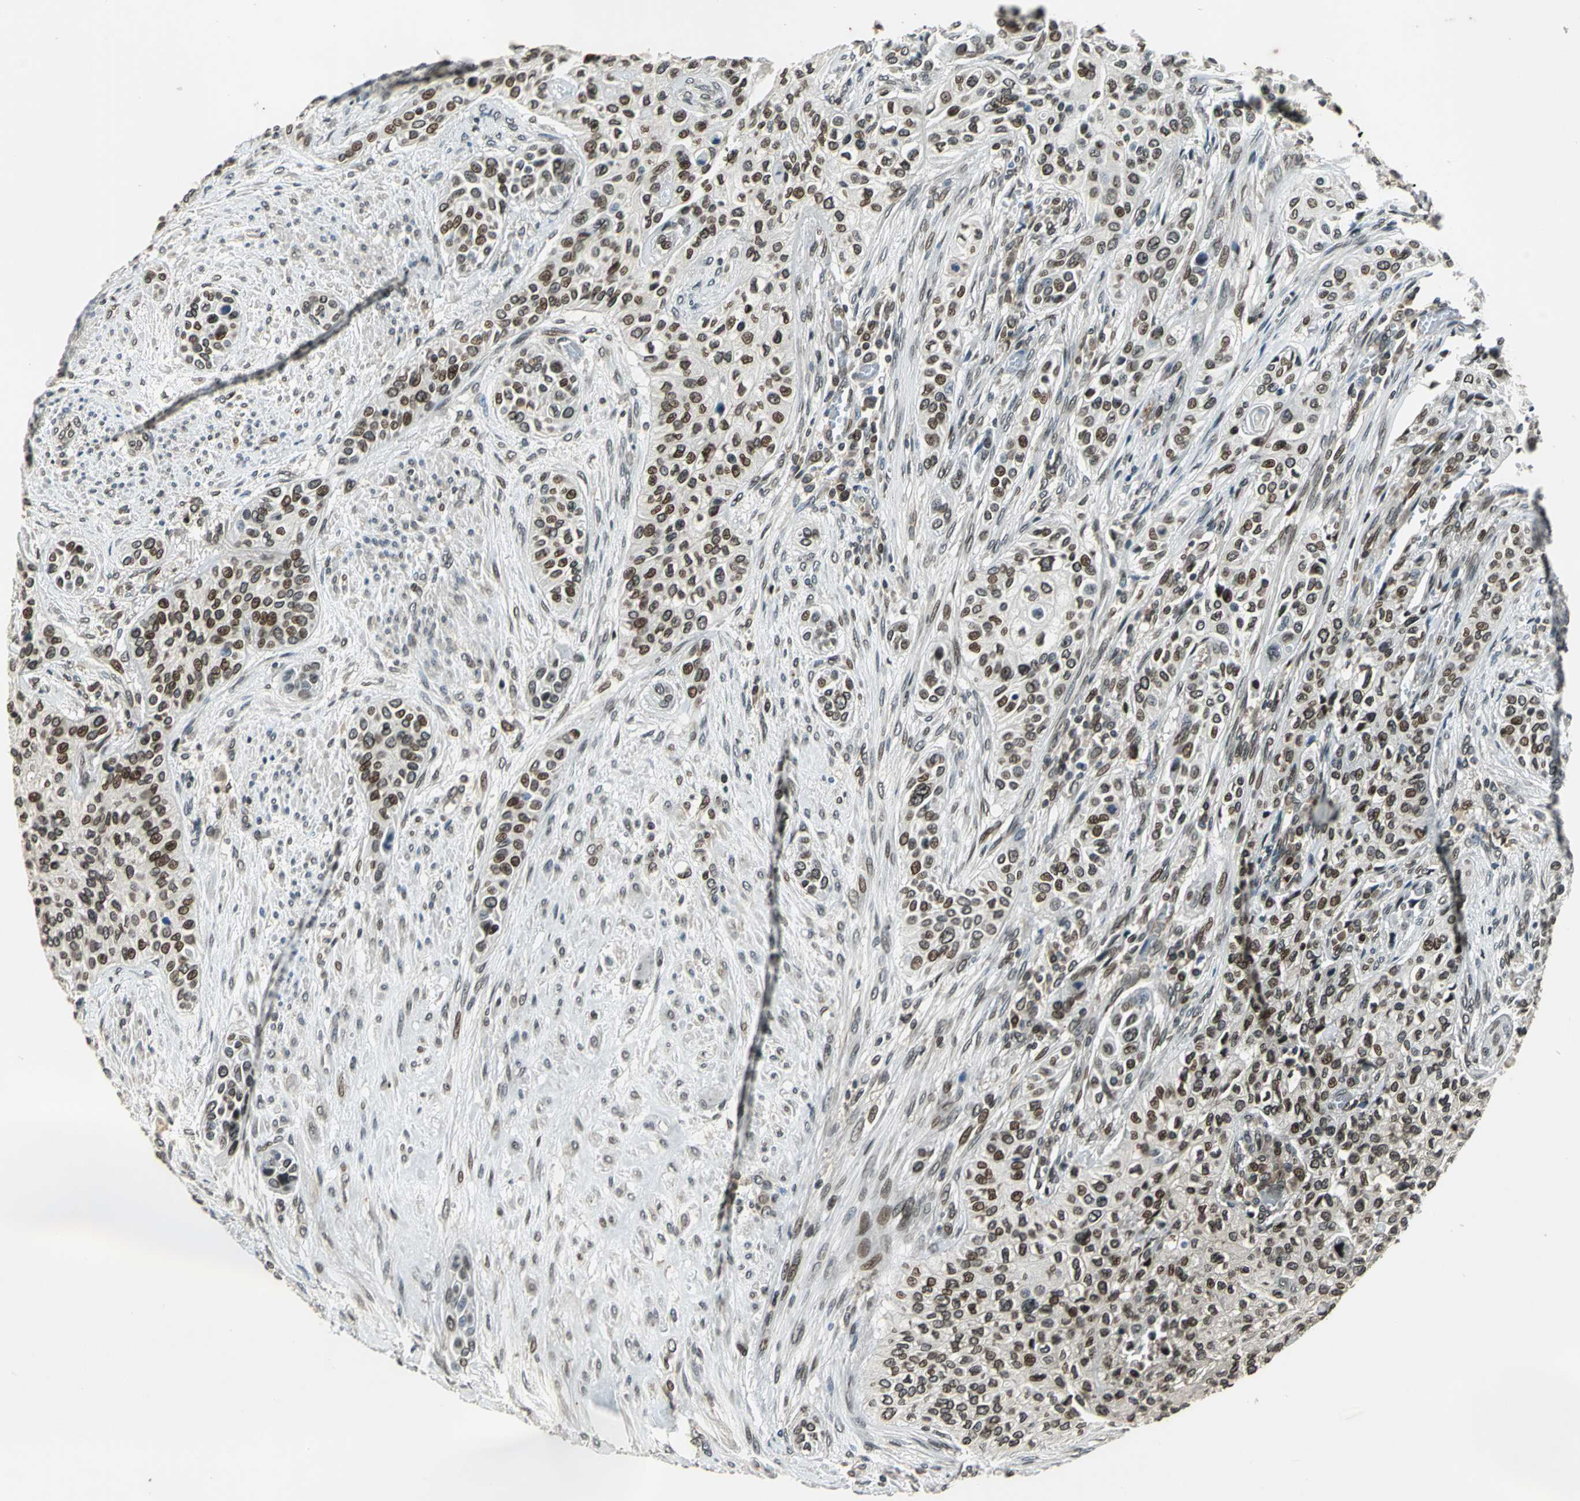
{"staining": {"intensity": "moderate", "quantity": "25%-75%", "location": "cytoplasmic/membranous,nuclear"}, "tissue": "urothelial cancer", "cell_type": "Tumor cells", "image_type": "cancer", "snomed": [{"axis": "morphology", "description": "Urothelial carcinoma, High grade"}, {"axis": "topography", "description": "Urinary bladder"}], "caption": "Immunohistochemistry (IHC) staining of high-grade urothelial carcinoma, which displays medium levels of moderate cytoplasmic/membranous and nuclear staining in about 25%-75% of tumor cells indicating moderate cytoplasmic/membranous and nuclear protein staining. The staining was performed using DAB (3,3'-diaminobenzidine) (brown) for protein detection and nuclei were counterstained in hematoxylin (blue).", "gene": "BRIP1", "patient": {"sex": "male", "age": 74}}